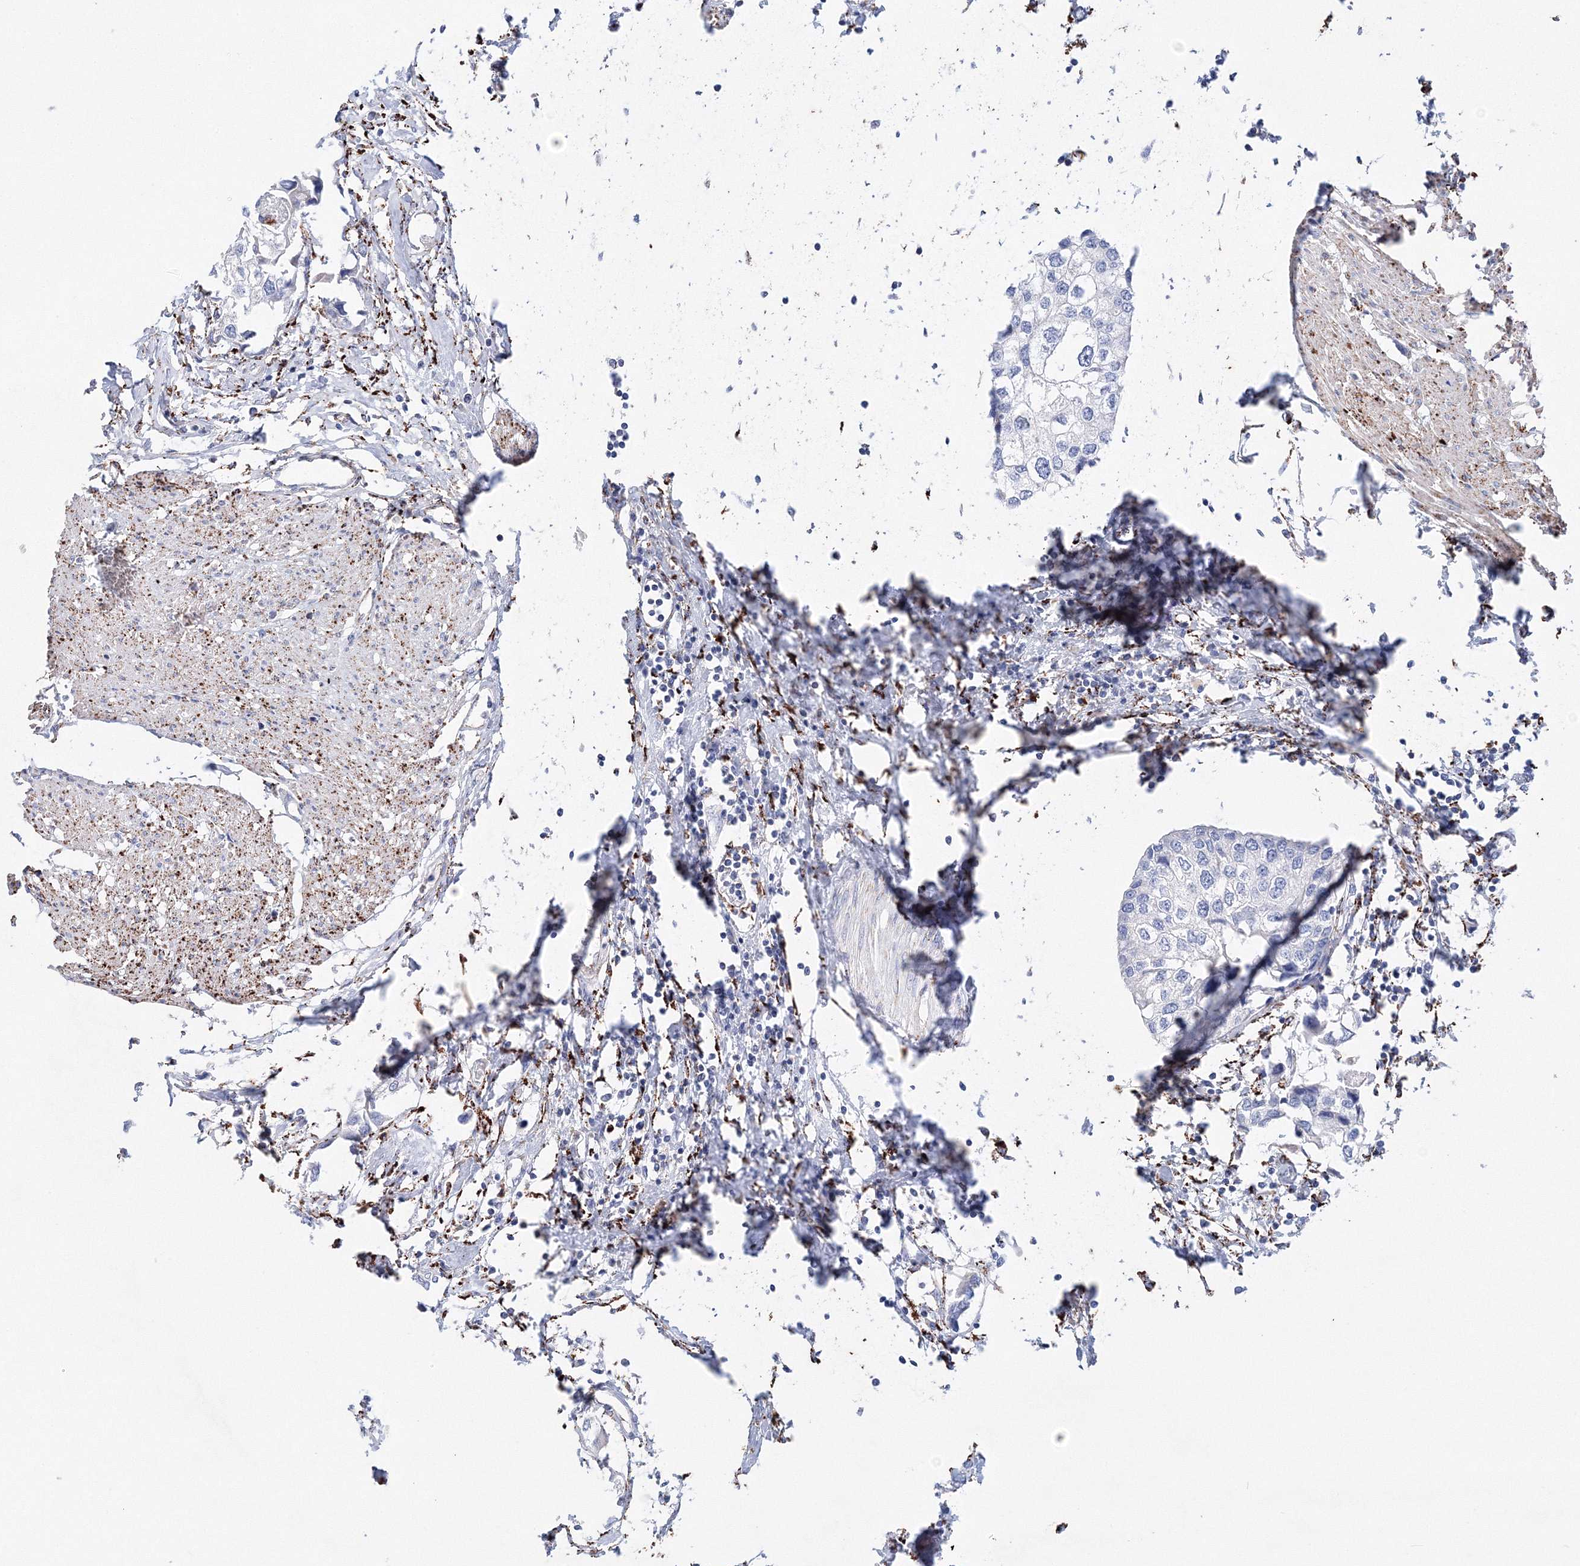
{"staining": {"intensity": "negative", "quantity": "none", "location": "none"}, "tissue": "urothelial cancer", "cell_type": "Tumor cells", "image_type": "cancer", "snomed": [{"axis": "morphology", "description": "Urothelial carcinoma, High grade"}, {"axis": "topography", "description": "Urinary bladder"}], "caption": "This is a photomicrograph of immunohistochemistry (IHC) staining of urothelial cancer, which shows no positivity in tumor cells.", "gene": "MERTK", "patient": {"sex": "male", "age": 64}}